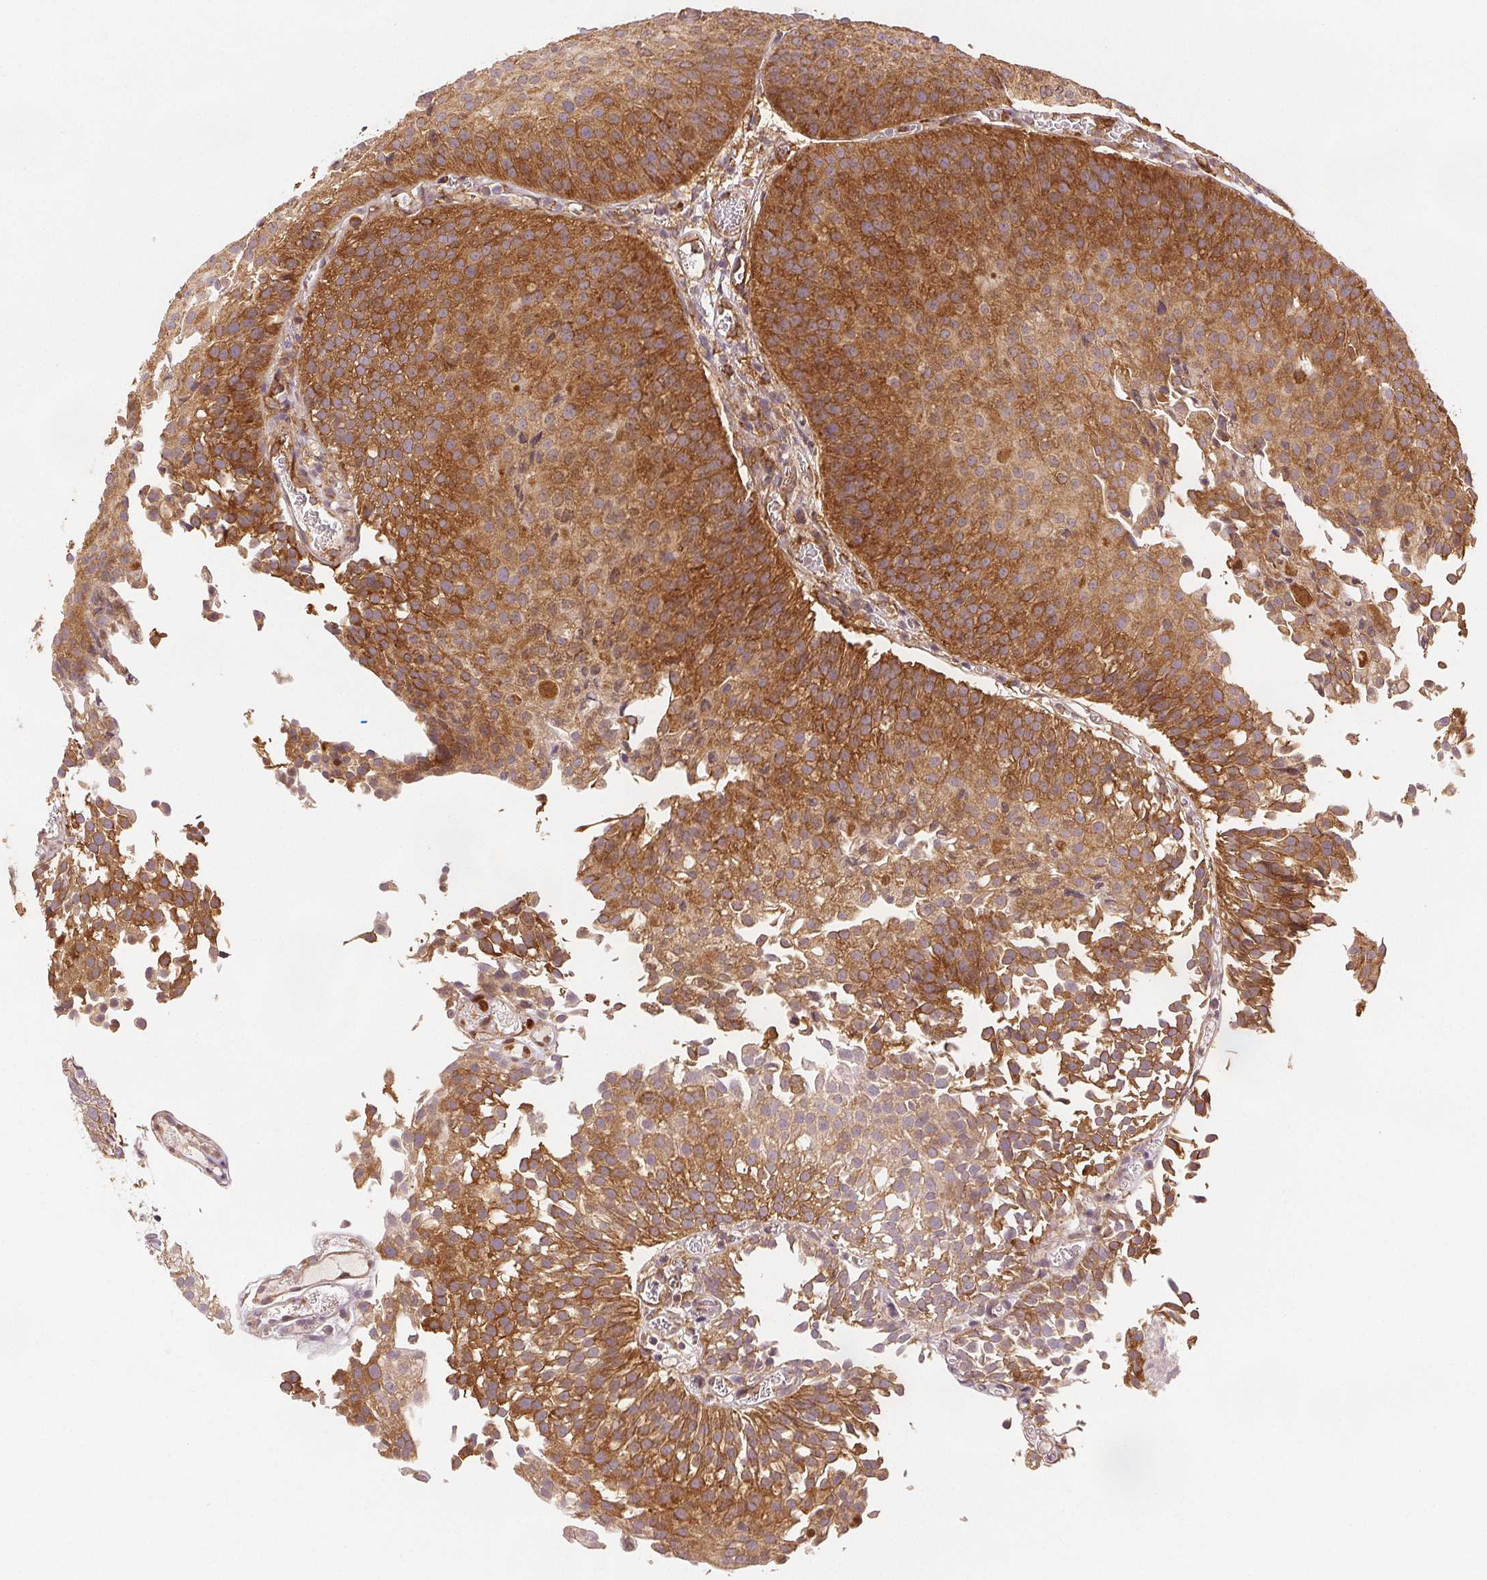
{"staining": {"intensity": "moderate", "quantity": "25%-75%", "location": "cytoplasmic/membranous"}, "tissue": "urothelial cancer", "cell_type": "Tumor cells", "image_type": "cancer", "snomed": [{"axis": "morphology", "description": "Urothelial carcinoma, Low grade"}, {"axis": "topography", "description": "Urinary bladder"}], "caption": "Human urothelial carcinoma (low-grade) stained with a brown dye shows moderate cytoplasmic/membranous positive positivity in approximately 25%-75% of tumor cells.", "gene": "DIAPH2", "patient": {"sex": "male", "age": 80}}